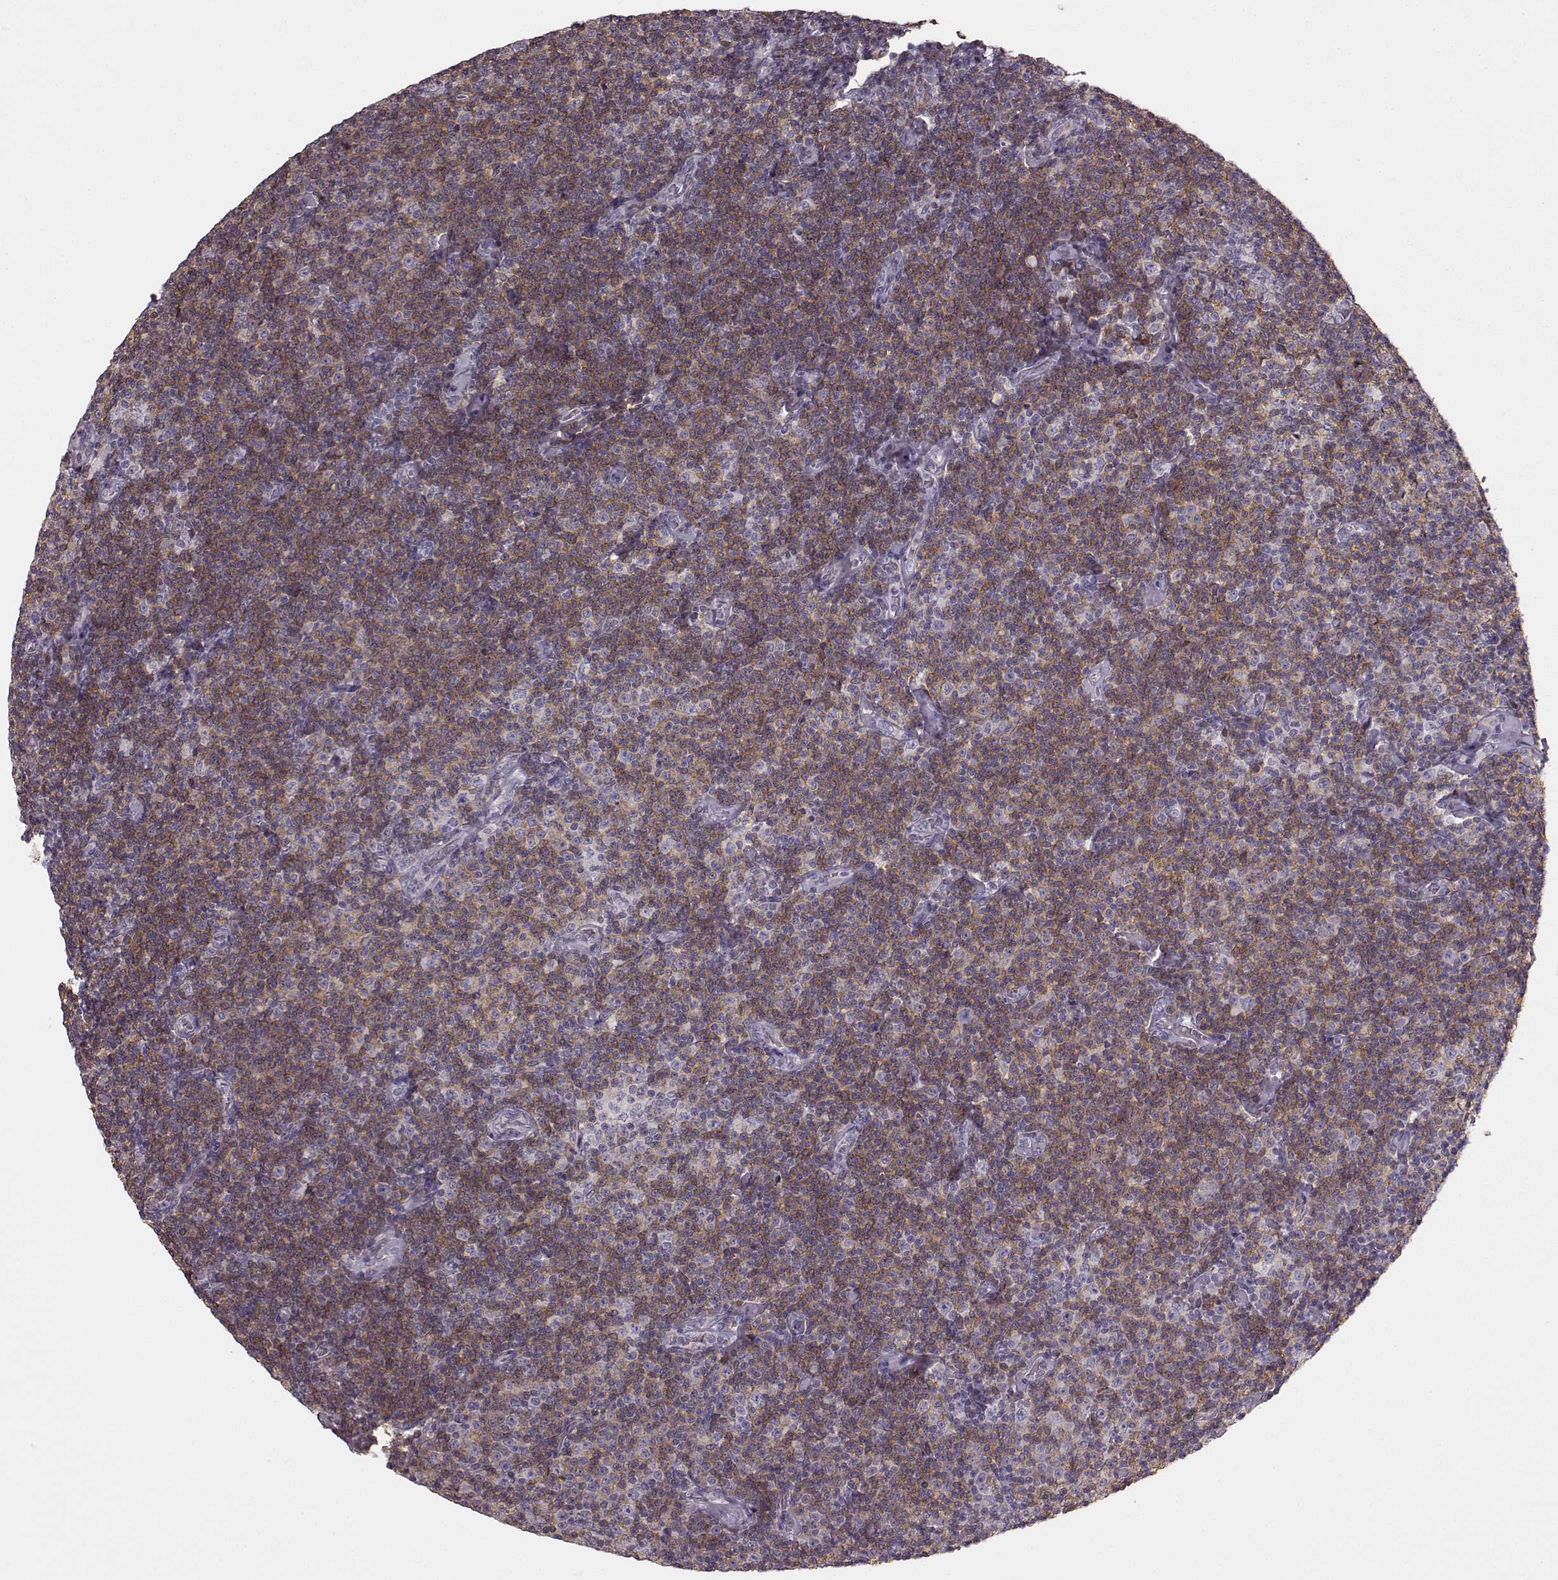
{"staining": {"intensity": "weak", "quantity": ">75%", "location": "cytoplasmic/membranous"}, "tissue": "lymphoma", "cell_type": "Tumor cells", "image_type": "cancer", "snomed": [{"axis": "morphology", "description": "Malignant lymphoma, non-Hodgkin's type, Low grade"}, {"axis": "topography", "description": "Lymph node"}], "caption": "Immunohistochemistry (DAB) staining of lymphoma shows weak cytoplasmic/membranous protein staining in approximately >75% of tumor cells. The staining was performed using DAB (3,3'-diaminobenzidine) to visualize the protein expression in brown, while the nuclei were stained in blue with hematoxylin (Magnification: 20x).", "gene": "PRKCE", "patient": {"sex": "male", "age": 81}}